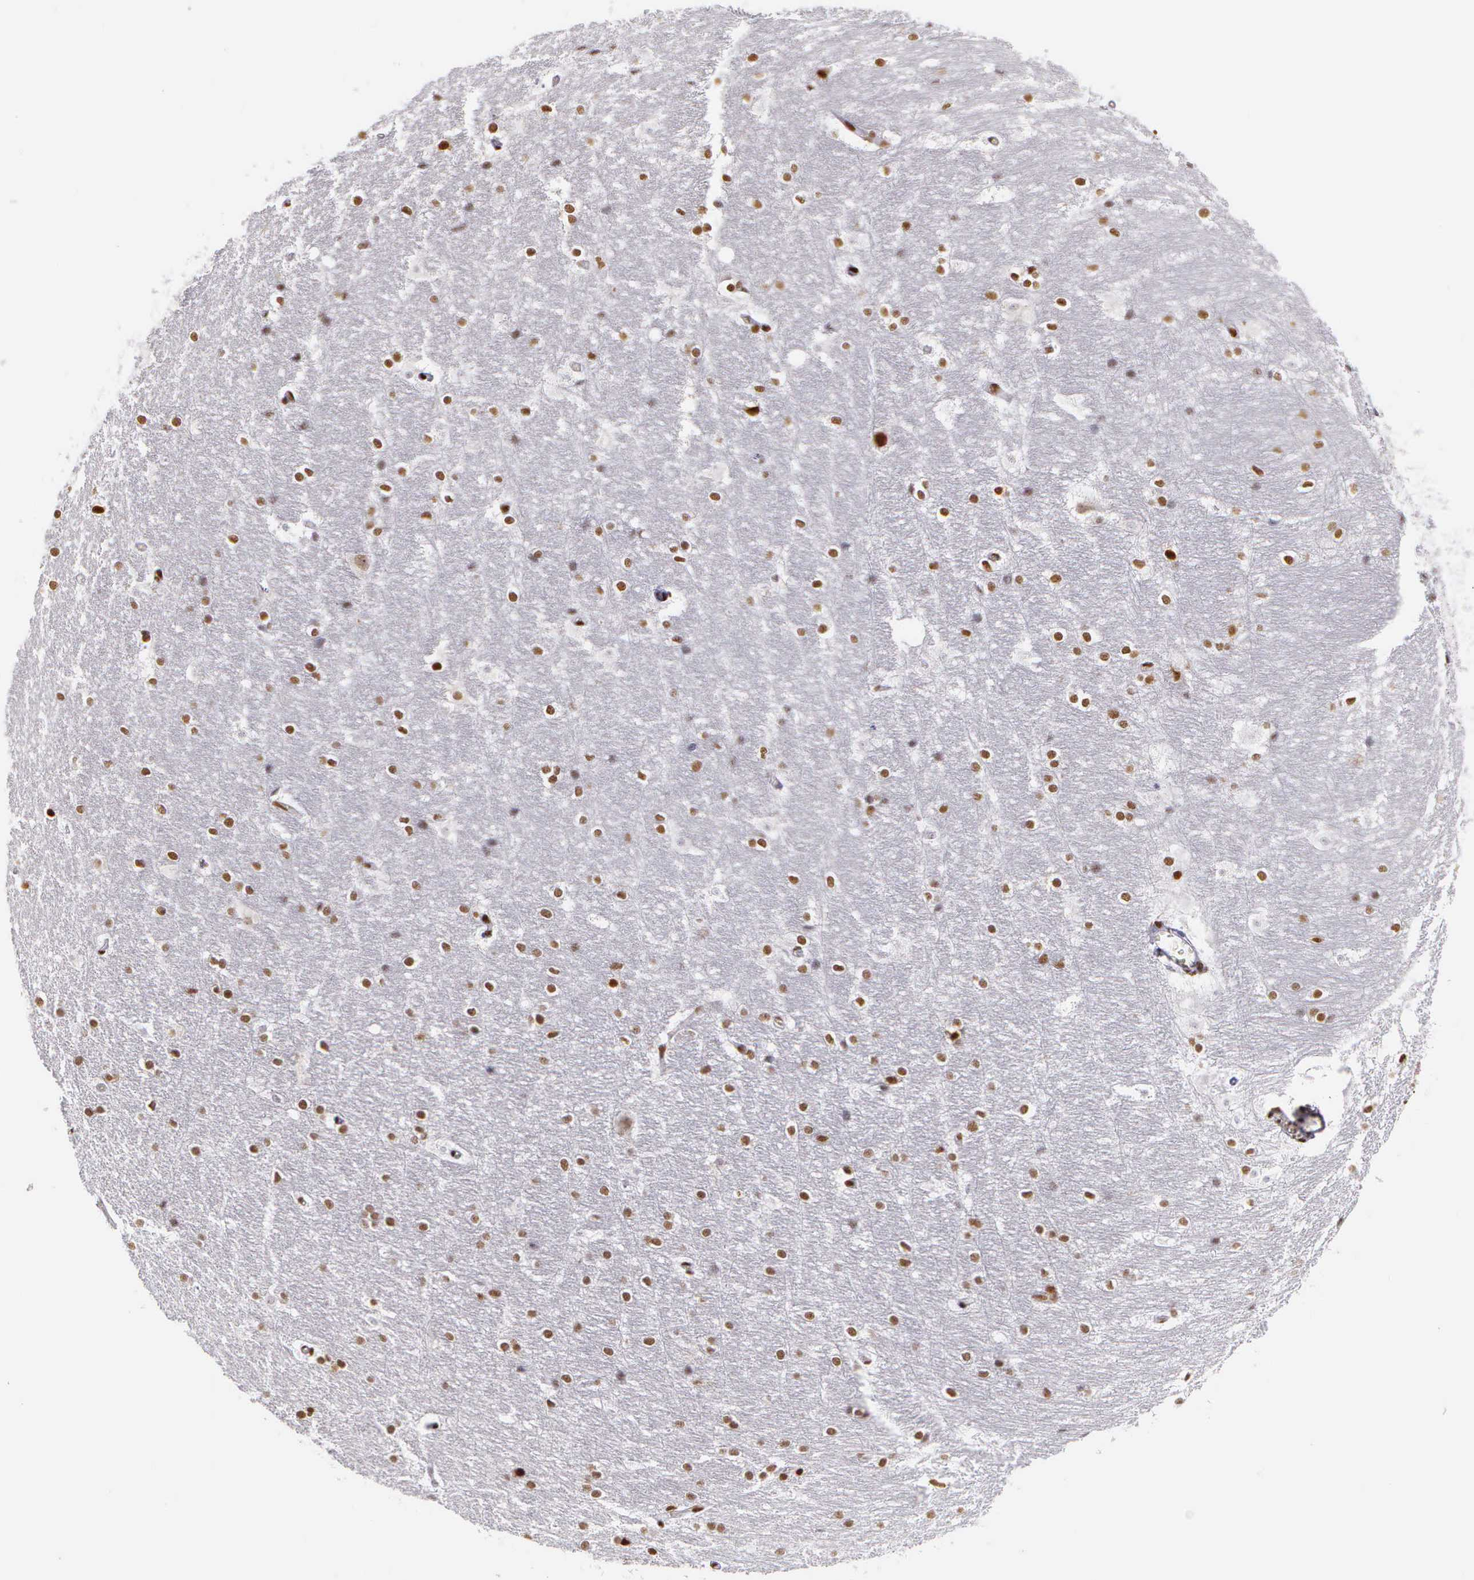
{"staining": {"intensity": "negative", "quantity": "none", "location": "none"}, "tissue": "hippocampus", "cell_type": "Glial cells", "image_type": "normal", "snomed": [{"axis": "morphology", "description": "Normal tissue, NOS"}, {"axis": "topography", "description": "Hippocampus"}], "caption": "The image shows no significant expression in glial cells of hippocampus. (Stains: DAB (3,3'-diaminobenzidine) IHC with hematoxylin counter stain, Microscopy: brightfield microscopy at high magnification).", "gene": "CSTF2", "patient": {"sex": "female", "age": 19}}